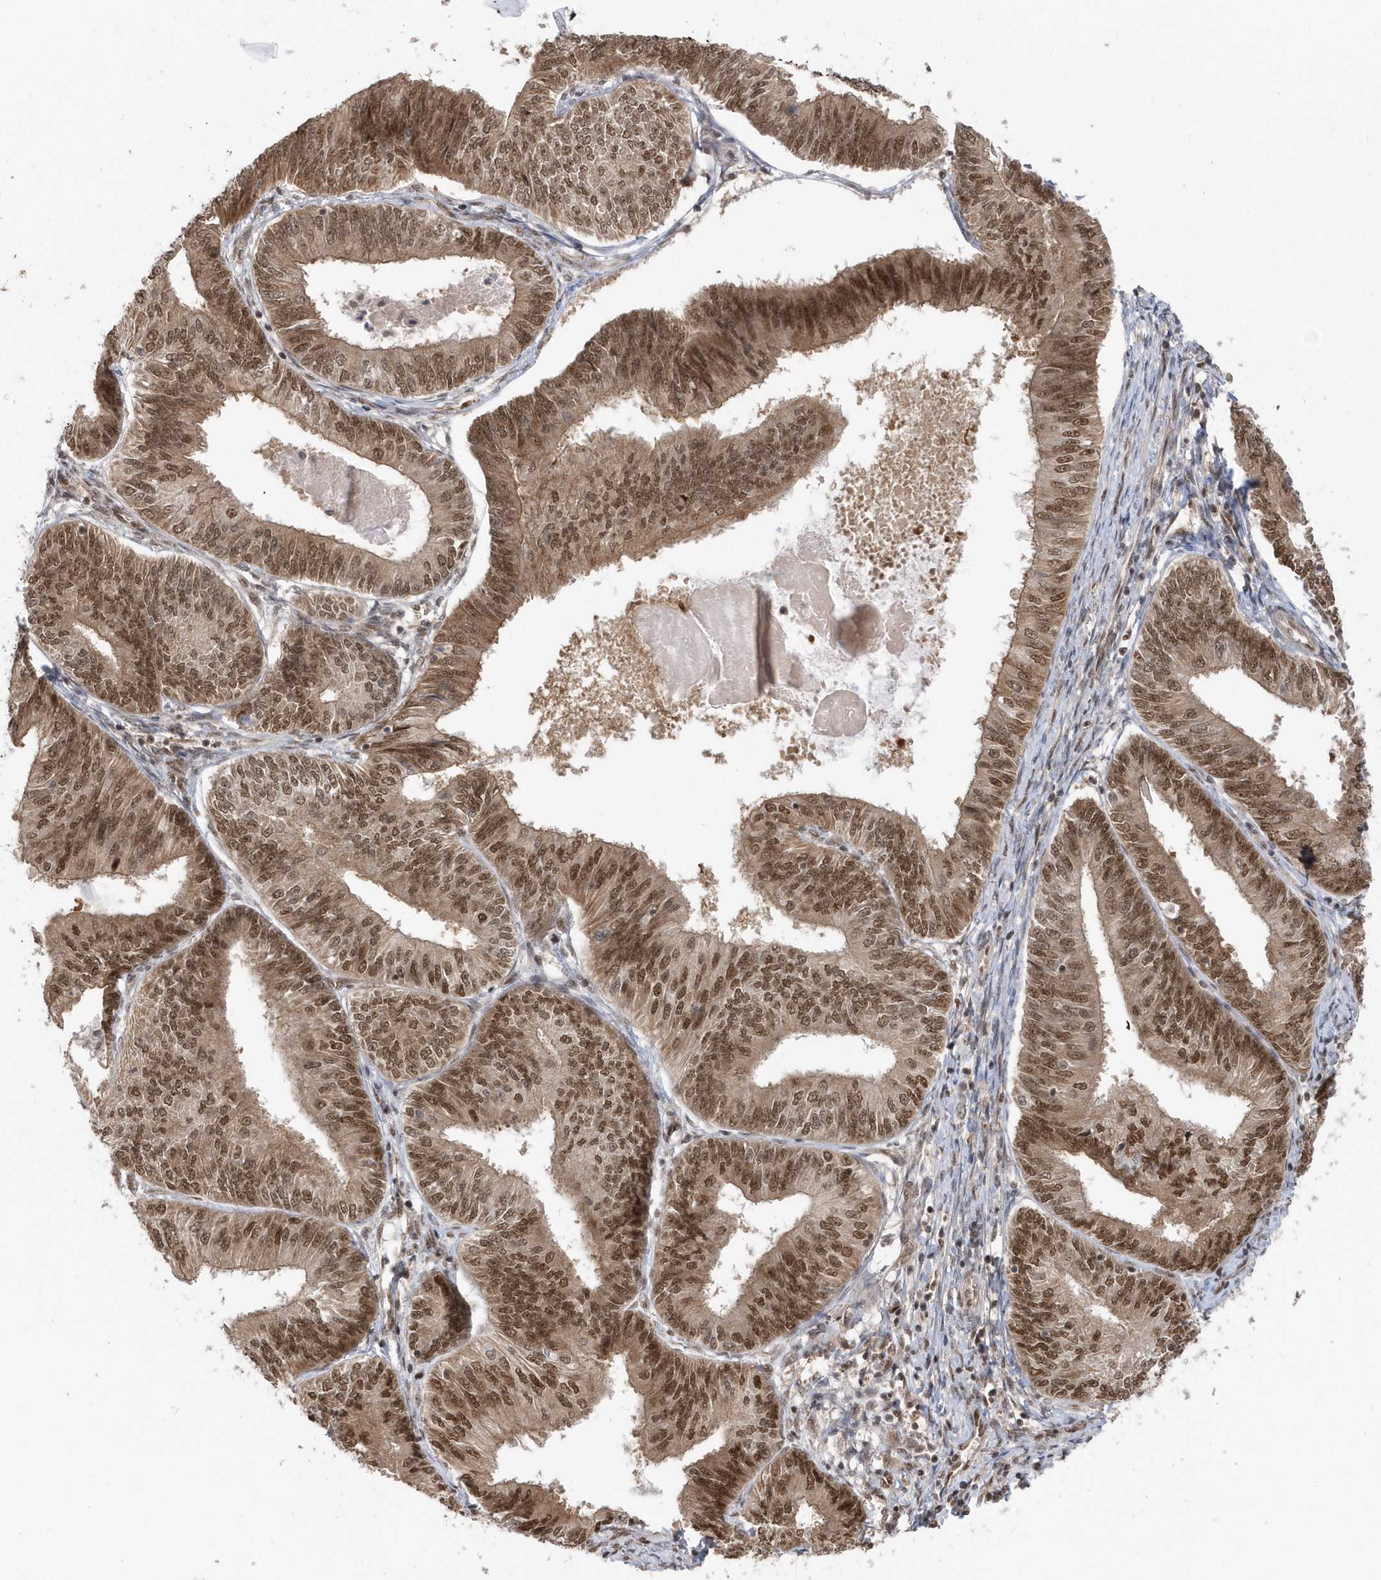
{"staining": {"intensity": "strong", "quantity": ">75%", "location": "nuclear"}, "tissue": "endometrial cancer", "cell_type": "Tumor cells", "image_type": "cancer", "snomed": [{"axis": "morphology", "description": "Adenocarcinoma, NOS"}, {"axis": "topography", "description": "Endometrium"}], "caption": "The image exhibits immunohistochemical staining of adenocarcinoma (endometrial). There is strong nuclear positivity is present in about >75% of tumor cells. (DAB IHC, brown staining for protein, blue staining for nuclei).", "gene": "SEPHS1", "patient": {"sex": "female", "age": 58}}